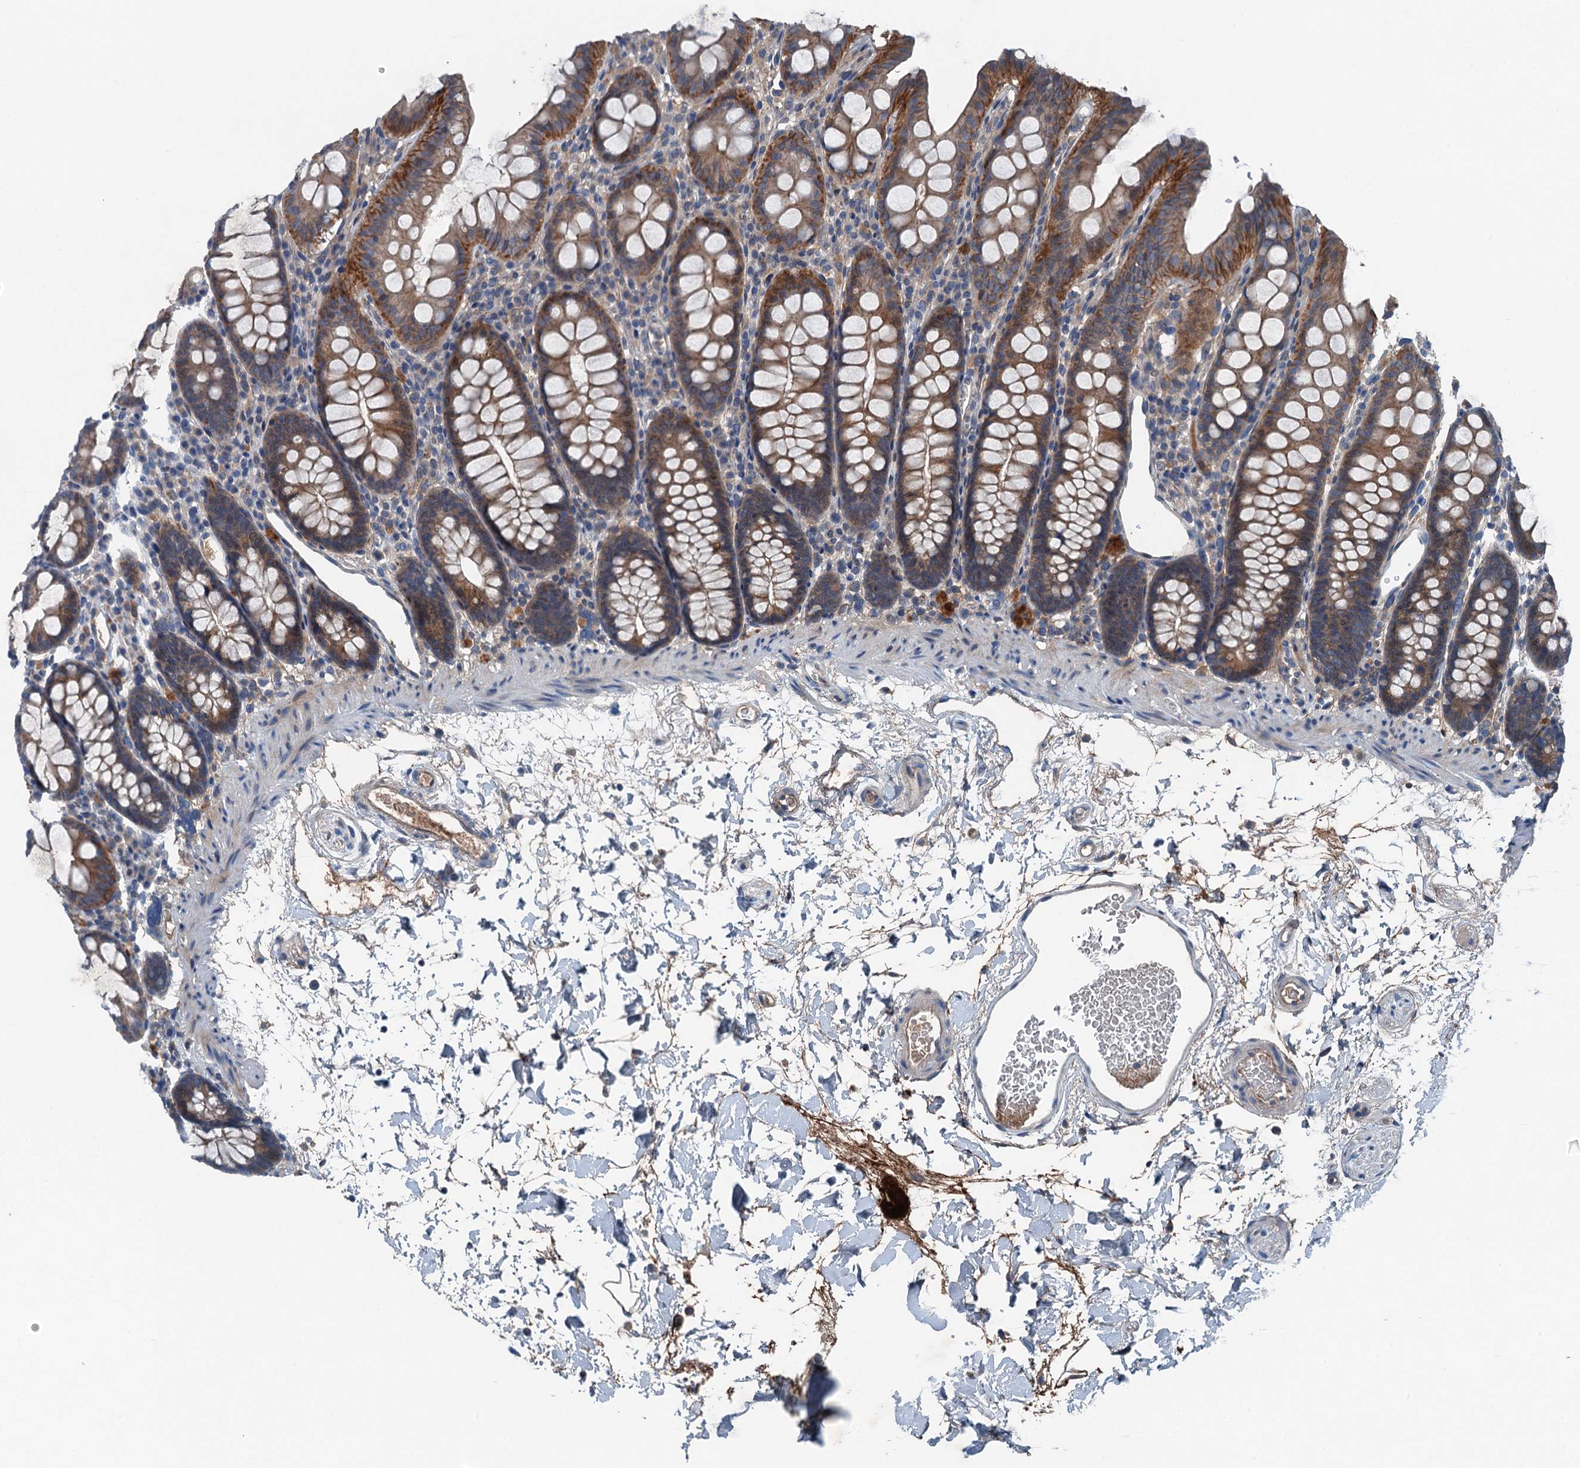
{"staining": {"intensity": "moderate", "quantity": ">75%", "location": "cytoplasmic/membranous"}, "tissue": "colon", "cell_type": "Endothelial cells", "image_type": "normal", "snomed": [{"axis": "morphology", "description": "Normal tissue, NOS"}, {"axis": "topography", "description": "Colon"}], "caption": "A brown stain labels moderate cytoplasmic/membranous staining of a protein in endothelial cells of benign colon. The protein is shown in brown color, while the nuclei are stained blue.", "gene": "SLC2A10", "patient": {"sex": "male", "age": 75}}